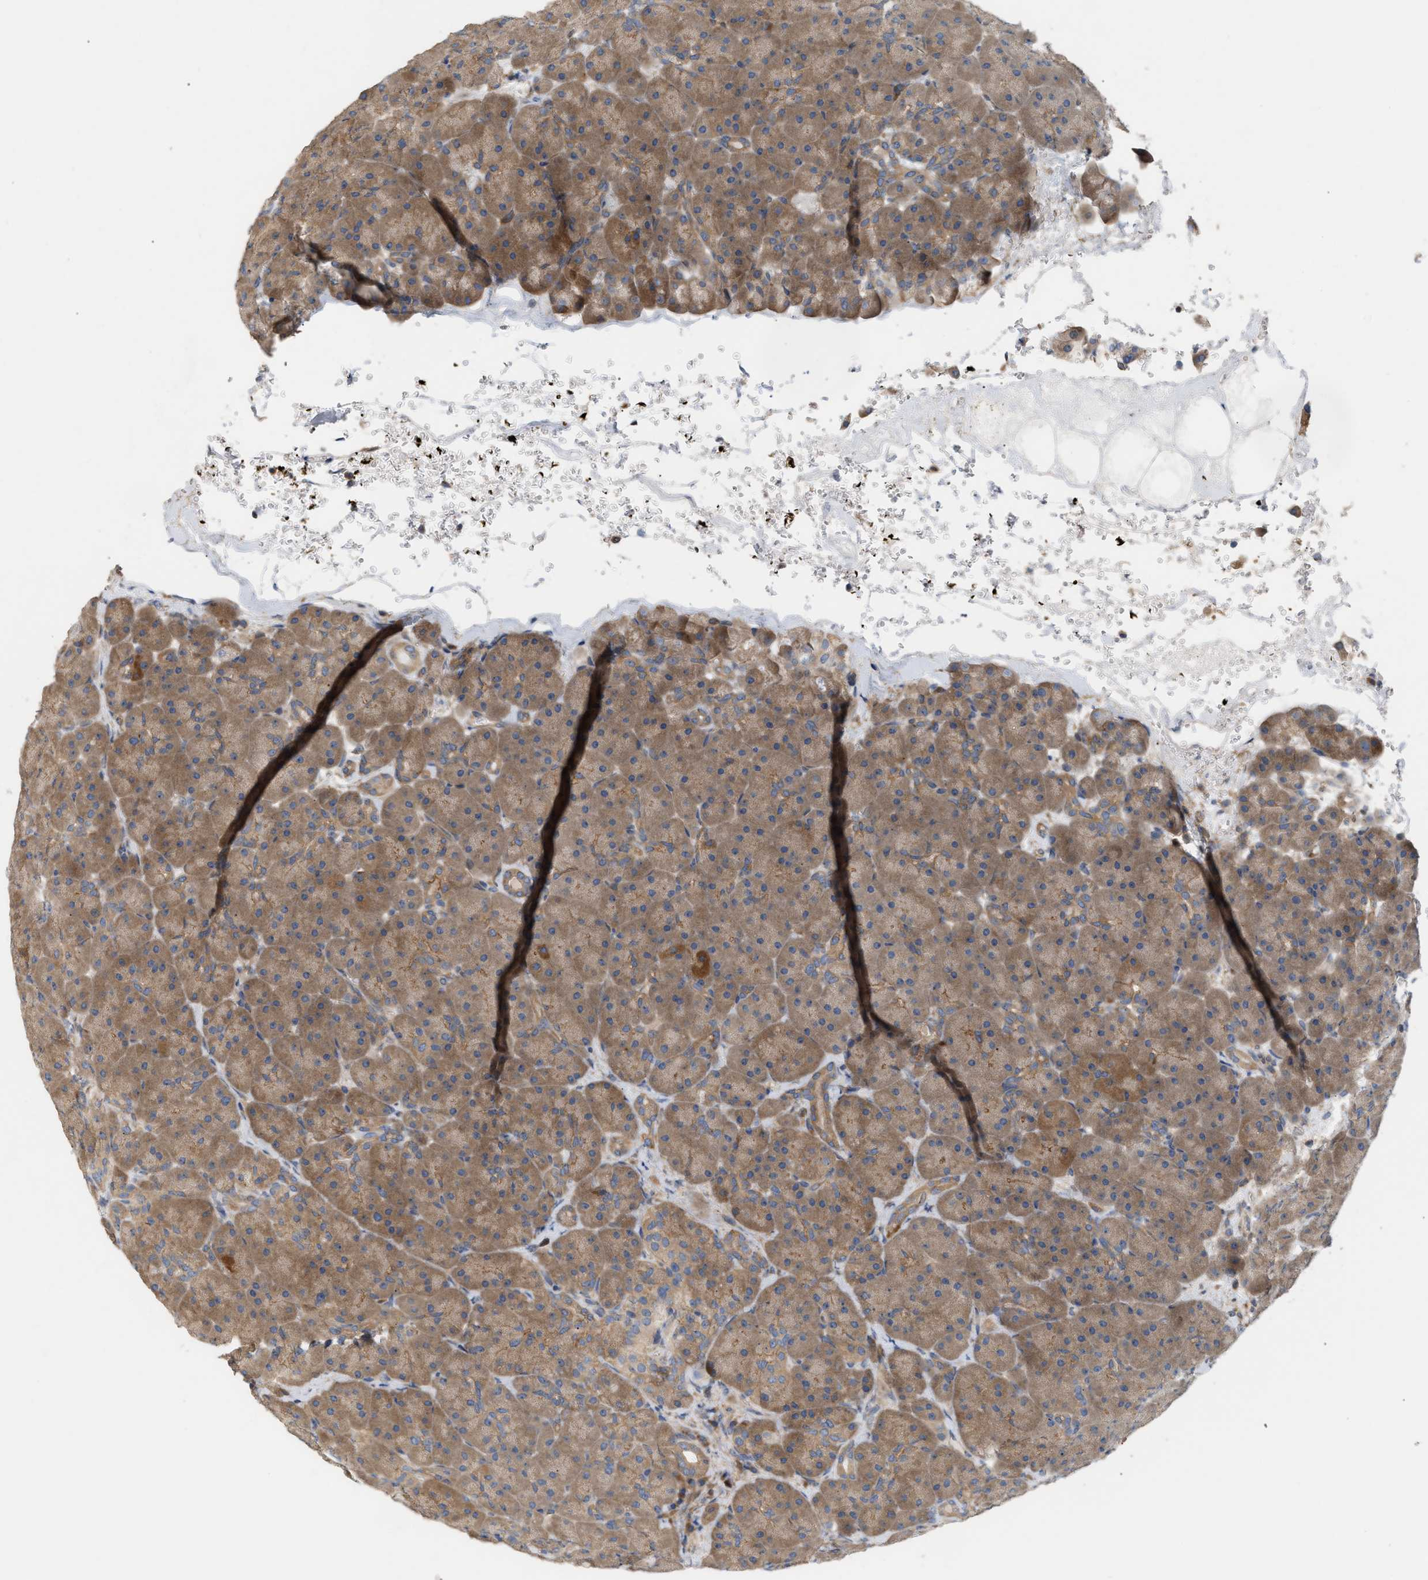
{"staining": {"intensity": "strong", "quantity": ">75%", "location": "cytoplasmic/membranous"}, "tissue": "pancreas", "cell_type": "Exocrine glandular cells", "image_type": "normal", "snomed": [{"axis": "morphology", "description": "Normal tissue, NOS"}, {"axis": "topography", "description": "Pancreas"}], "caption": "Pancreas stained with immunohistochemistry exhibits strong cytoplasmic/membranous staining in about >75% of exocrine glandular cells. (DAB IHC, brown staining for protein, blue staining for nuclei).", "gene": "DBNL", "patient": {"sex": "male", "age": 66}}